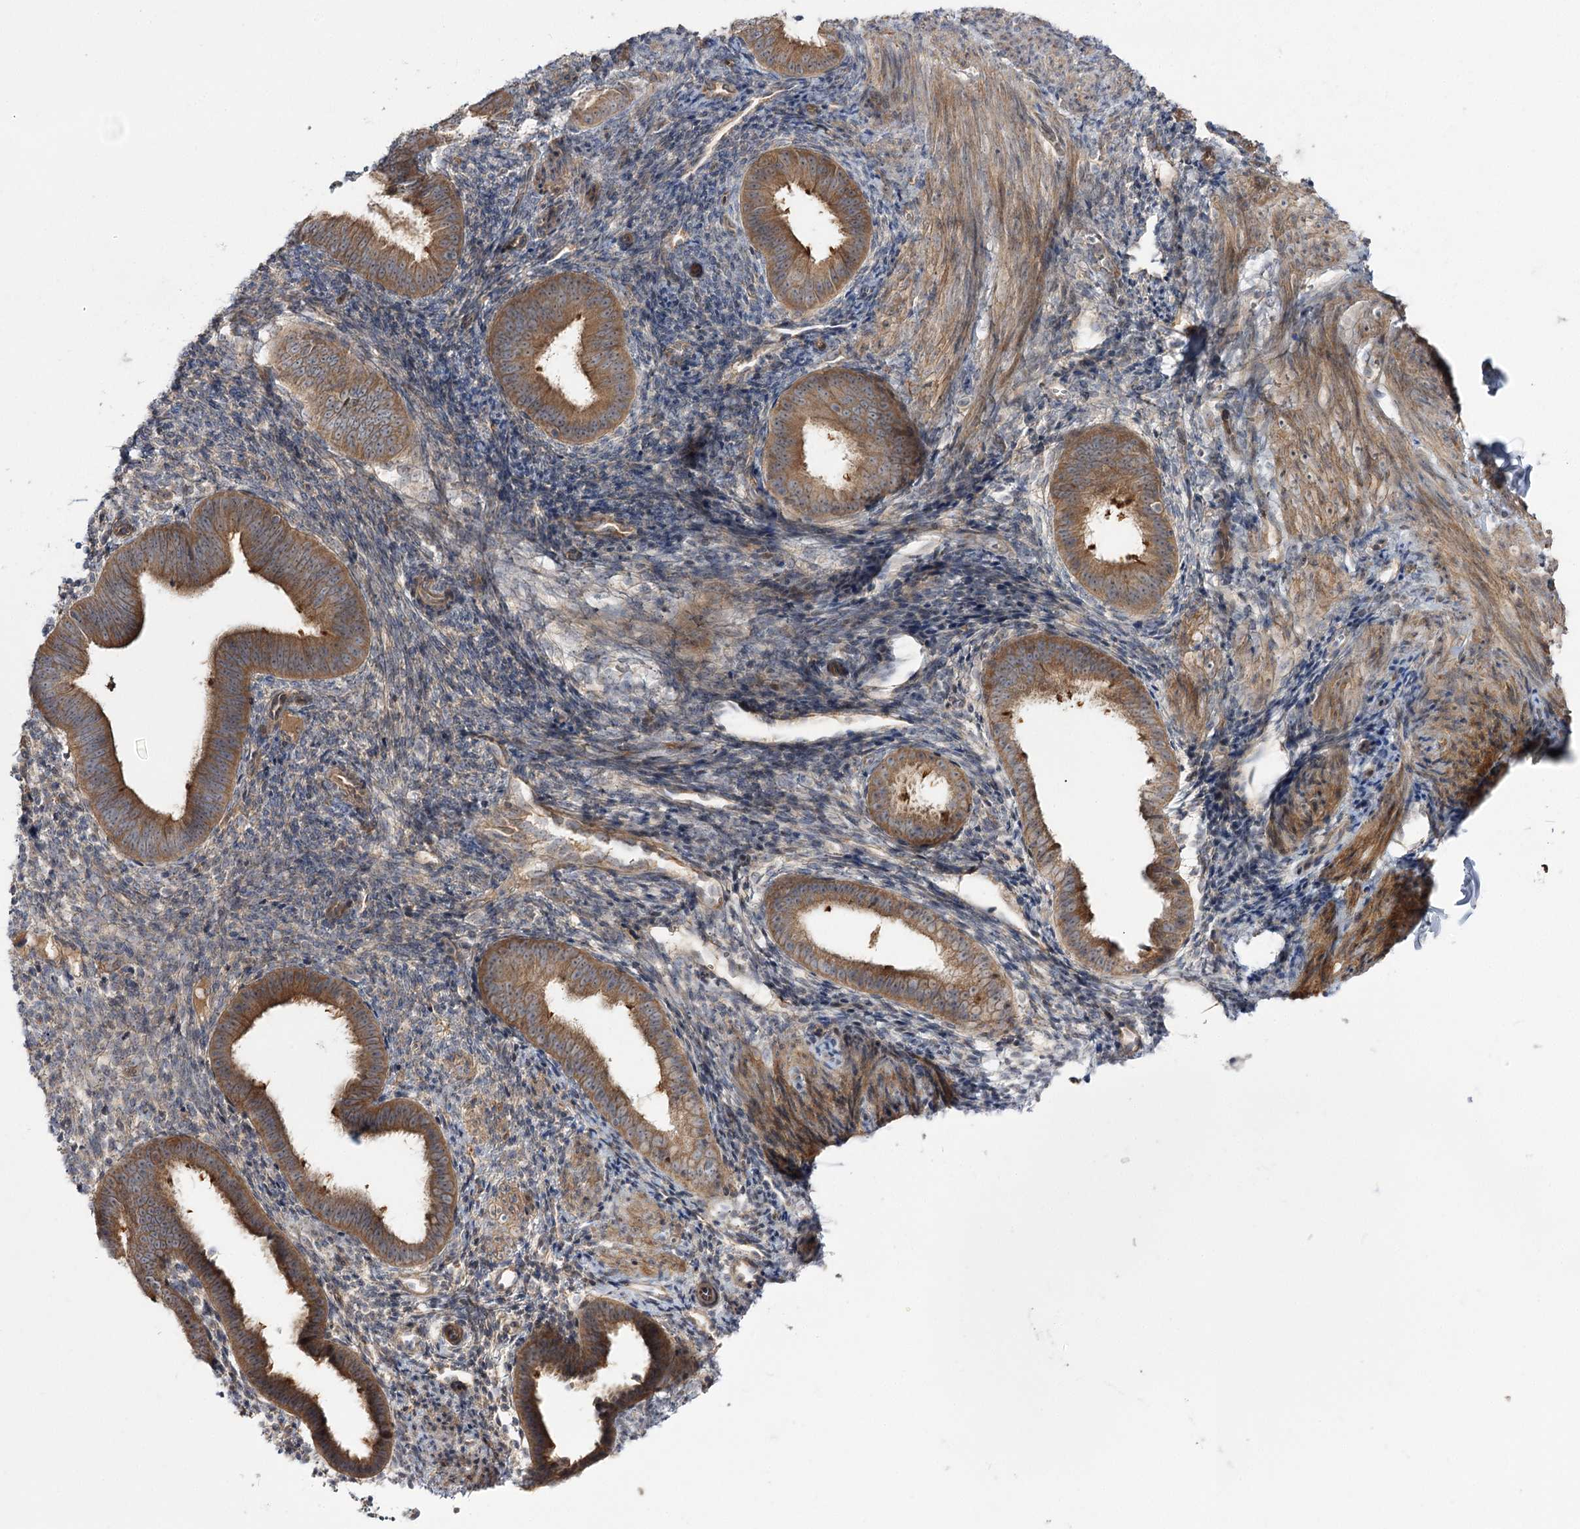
{"staining": {"intensity": "moderate", "quantity": "25%-75%", "location": "cytoplasmic/membranous"}, "tissue": "endometrium", "cell_type": "Cells in endometrial stroma", "image_type": "normal", "snomed": [{"axis": "morphology", "description": "Normal tissue, NOS"}, {"axis": "topography", "description": "Uterus"}, {"axis": "topography", "description": "Endometrium"}], "caption": "Cells in endometrial stroma reveal moderate cytoplasmic/membranous positivity in about 25%-75% of cells in unremarkable endometrium.", "gene": "C11orf80", "patient": {"sex": "female", "age": 48}}